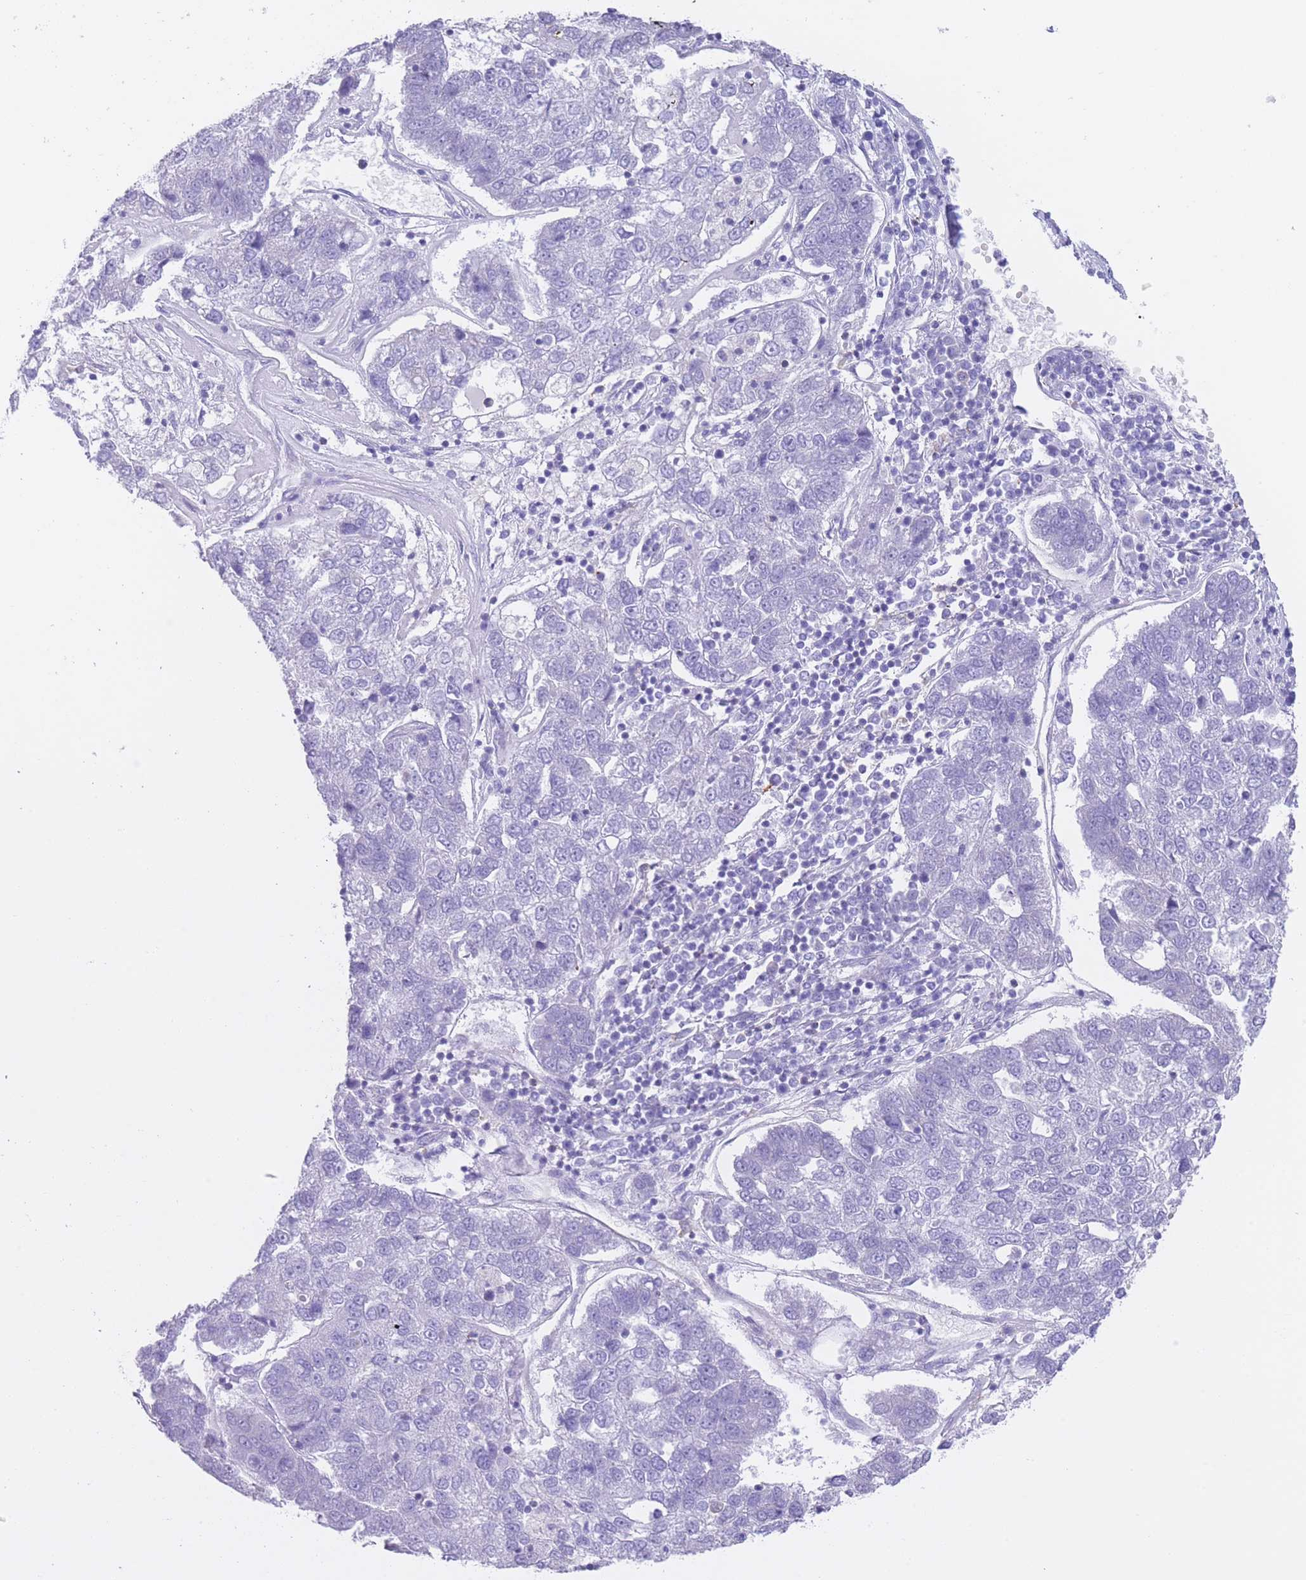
{"staining": {"intensity": "negative", "quantity": "none", "location": "none"}, "tissue": "pancreatic cancer", "cell_type": "Tumor cells", "image_type": "cancer", "snomed": [{"axis": "morphology", "description": "Adenocarcinoma, NOS"}, {"axis": "topography", "description": "Pancreas"}], "caption": "An immunohistochemistry (IHC) image of pancreatic cancer is shown. There is no staining in tumor cells of pancreatic cancer.", "gene": "LDB3", "patient": {"sex": "female", "age": 61}}